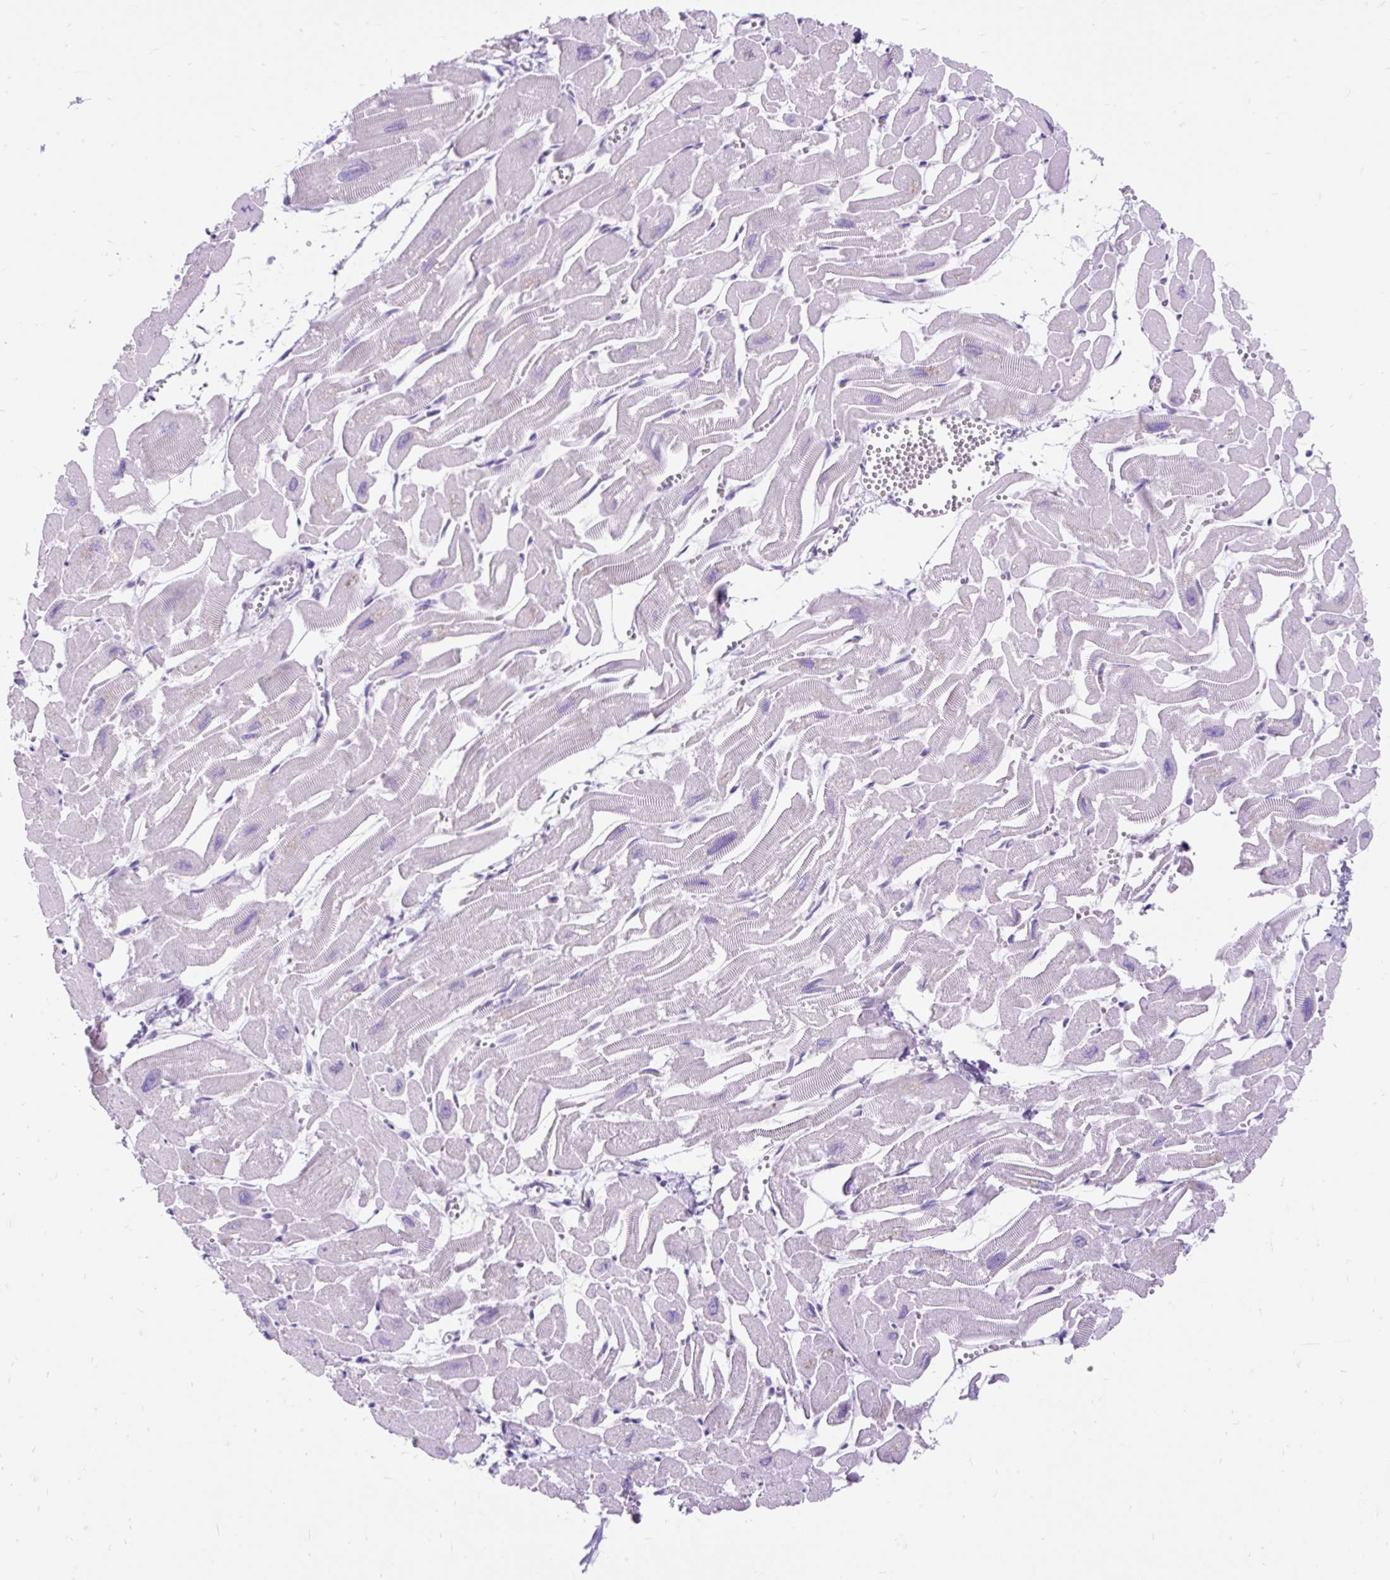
{"staining": {"intensity": "negative", "quantity": "none", "location": "none"}, "tissue": "heart muscle", "cell_type": "Cardiomyocytes", "image_type": "normal", "snomed": [{"axis": "morphology", "description": "Normal tissue, NOS"}, {"axis": "topography", "description": "Heart"}], "caption": "Cardiomyocytes are negative for brown protein staining in benign heart muscle. Brightfield microscopy of immunohistochemistry (IHC) stained with DAB (3,3'-diaminobenzidine) (brown) and hematoxylin (blue), captured at high magnification.", "gene": "SCGB1A1", "patient": {"sex": "male", "age": 54}}